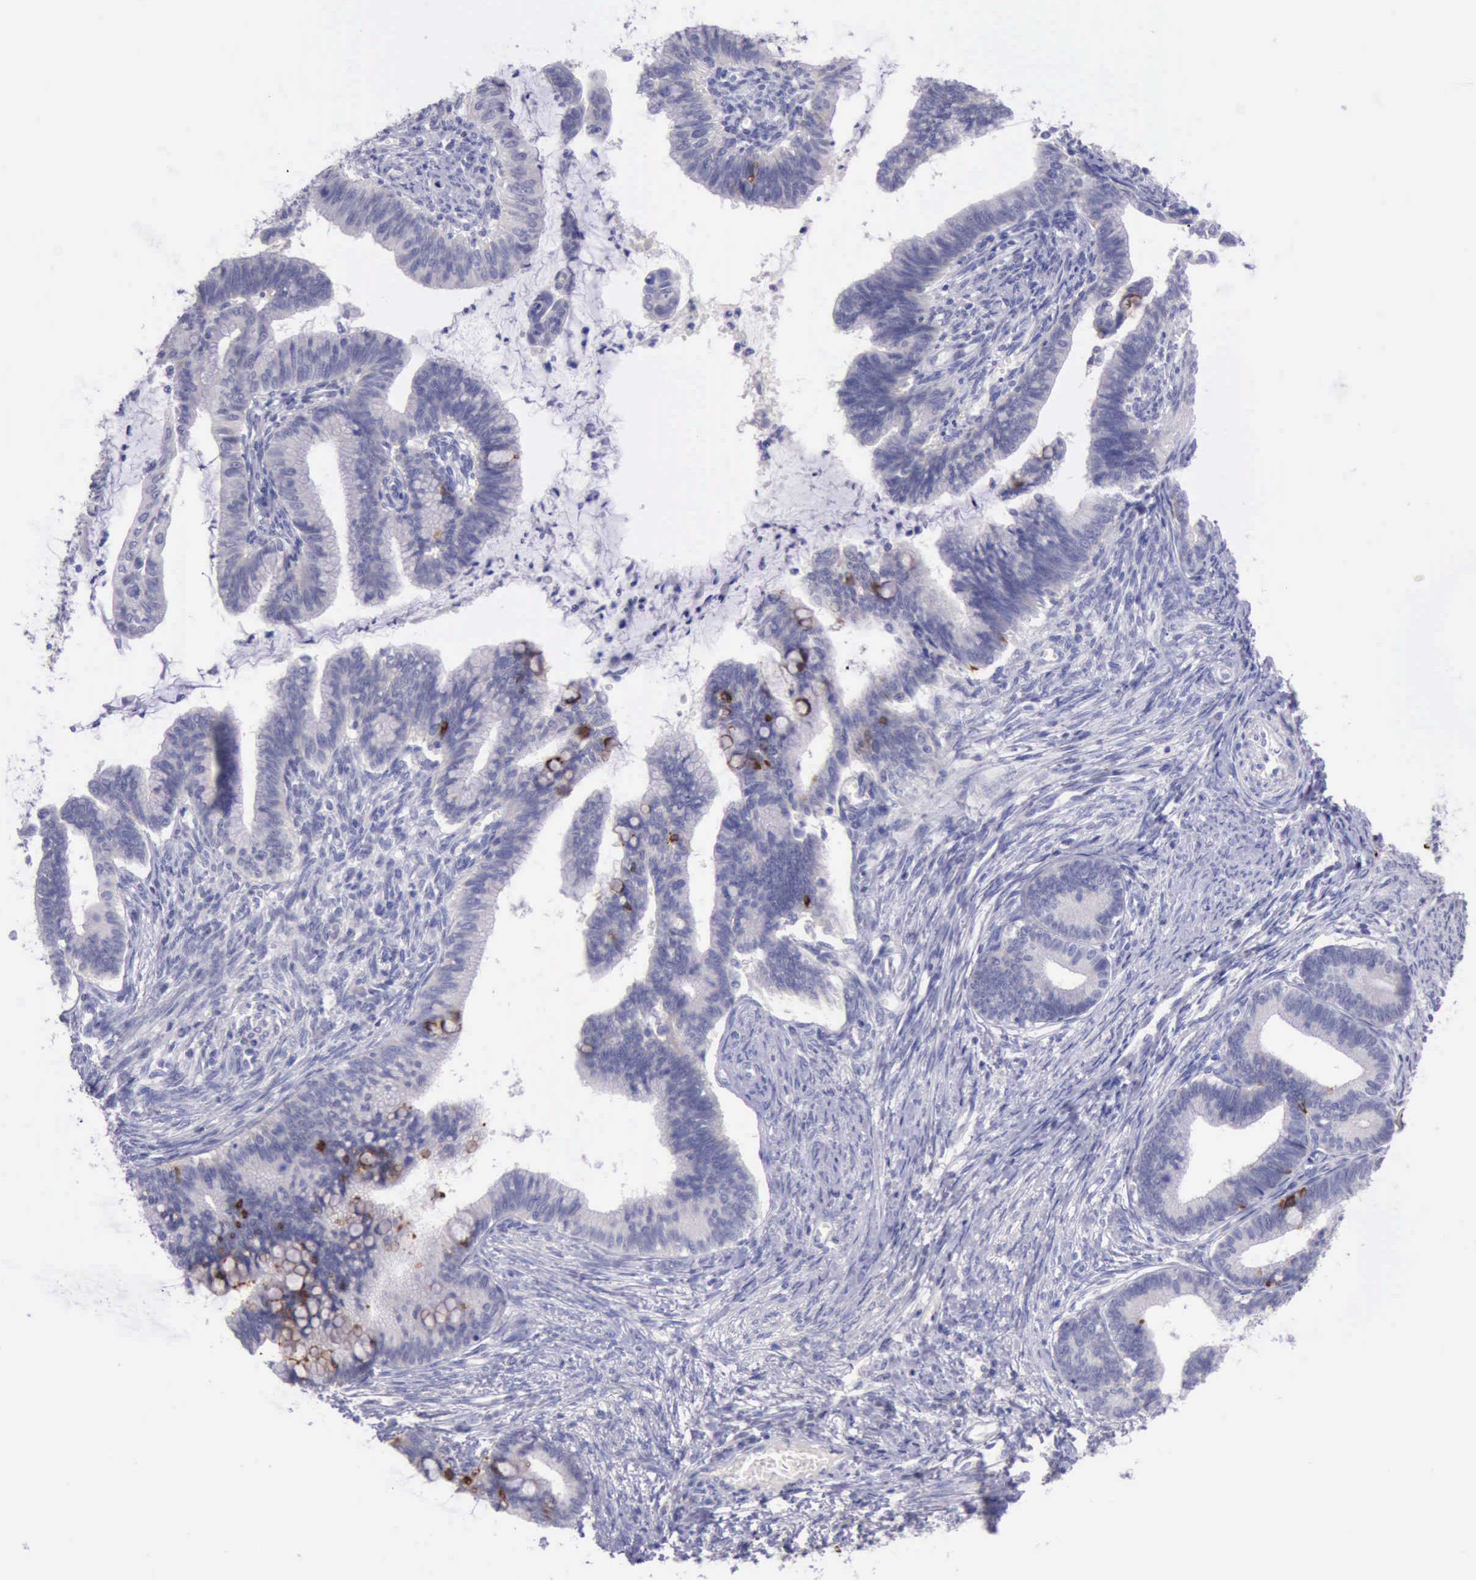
{"staining": {"intensity": "negative", "quantity": "none", "location": "none"}, "tissue": "cervical cancer", "cell_type": "Tumor cells", "image_type": "cancer", "snomed": [{"axis": "morphology", "description": "Adenocarcinoma, NOS"}, {"axis": "topography", "description": "Cervix"}], "caption": "High power microscopy photomicrograph of an immunohistochemistry photomicrograph of cervical cancer (adenocarcinoma), revealing no significant positivity in tumor cells.", "gene": "LRFN5", "patient": {"sex": "female", "age": 36}}